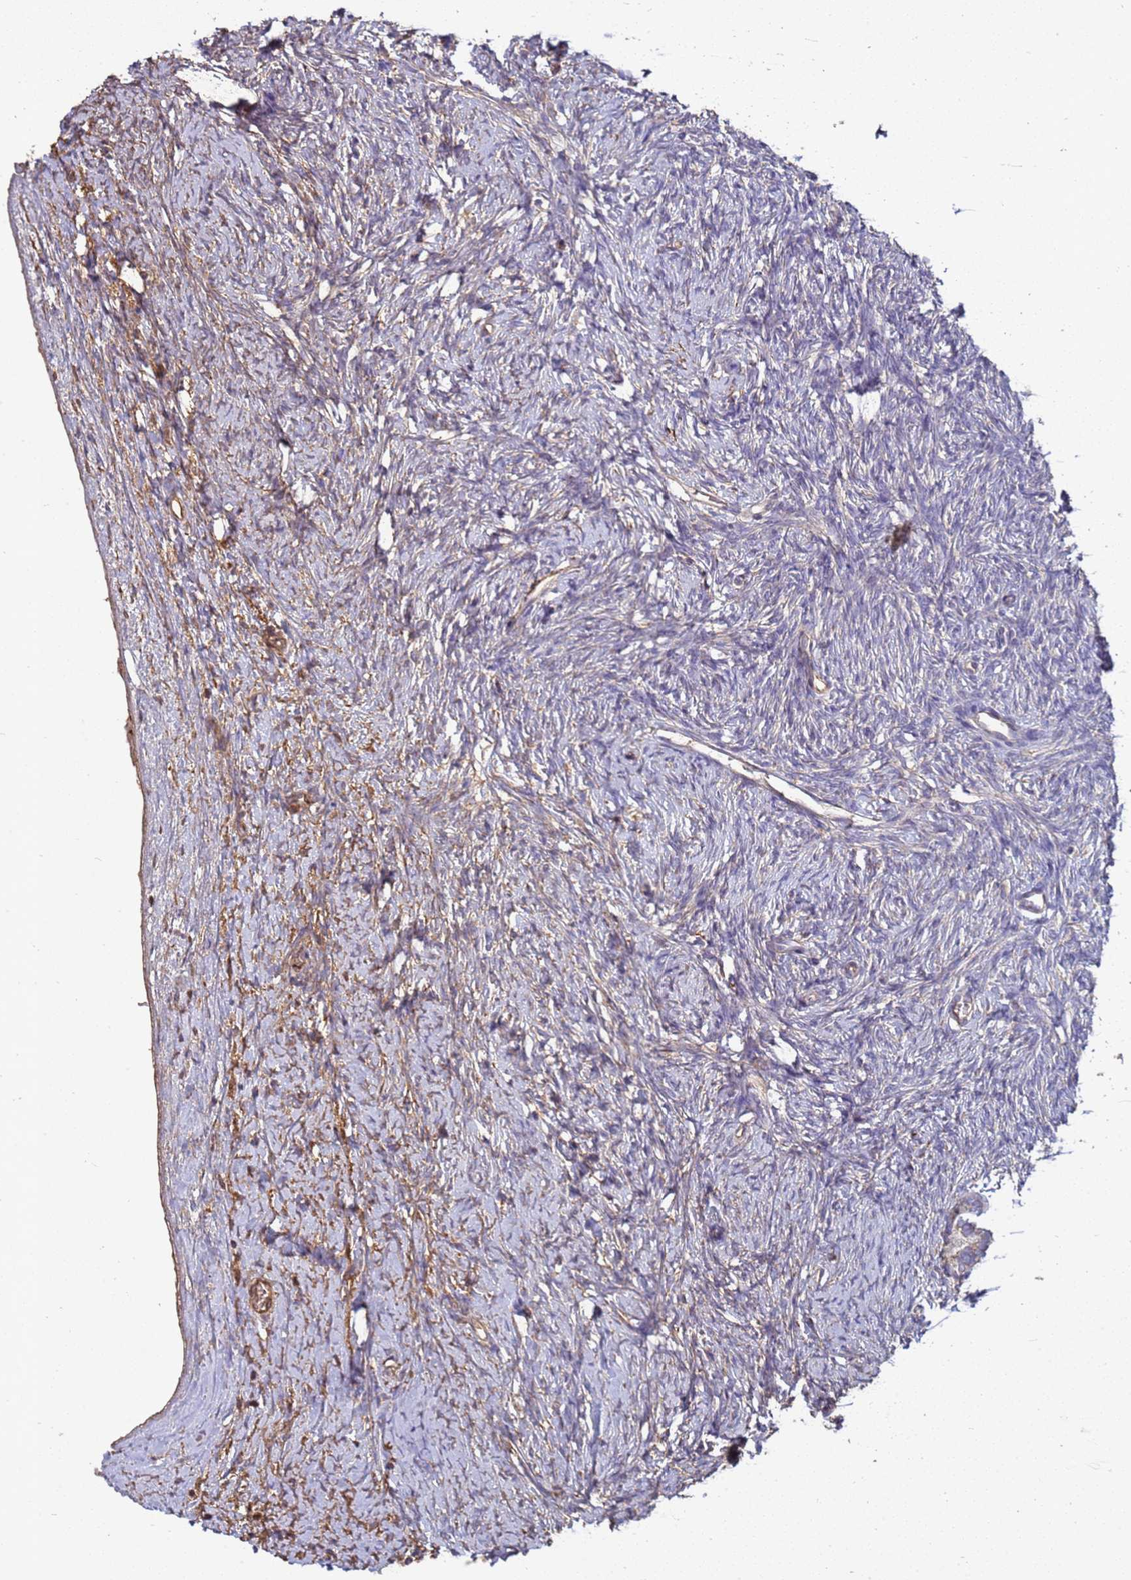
{"staining": {"intensity": "weak", "quantity": "25%-75%", "location": "cytoplasmic/membranous"}, "tissue": "ovary", "cell_type": "Follicle cells", "image_type": "normal", "snomed": [{"axis": "morphology", "description": "Normal tissue, NOS"}, {"axis": "morphology", "description": "Developmental malformation"}, {"axis": "topography", "description": "Ovary"}], "caption": "Normal ovary displays weak cytoplasmic/membranous staining in about 25%-75% of follicle cells, visualized by immunohistochemistry.", "gene": "SGIP1", "patient": {"sex": "female", "age": 39}}